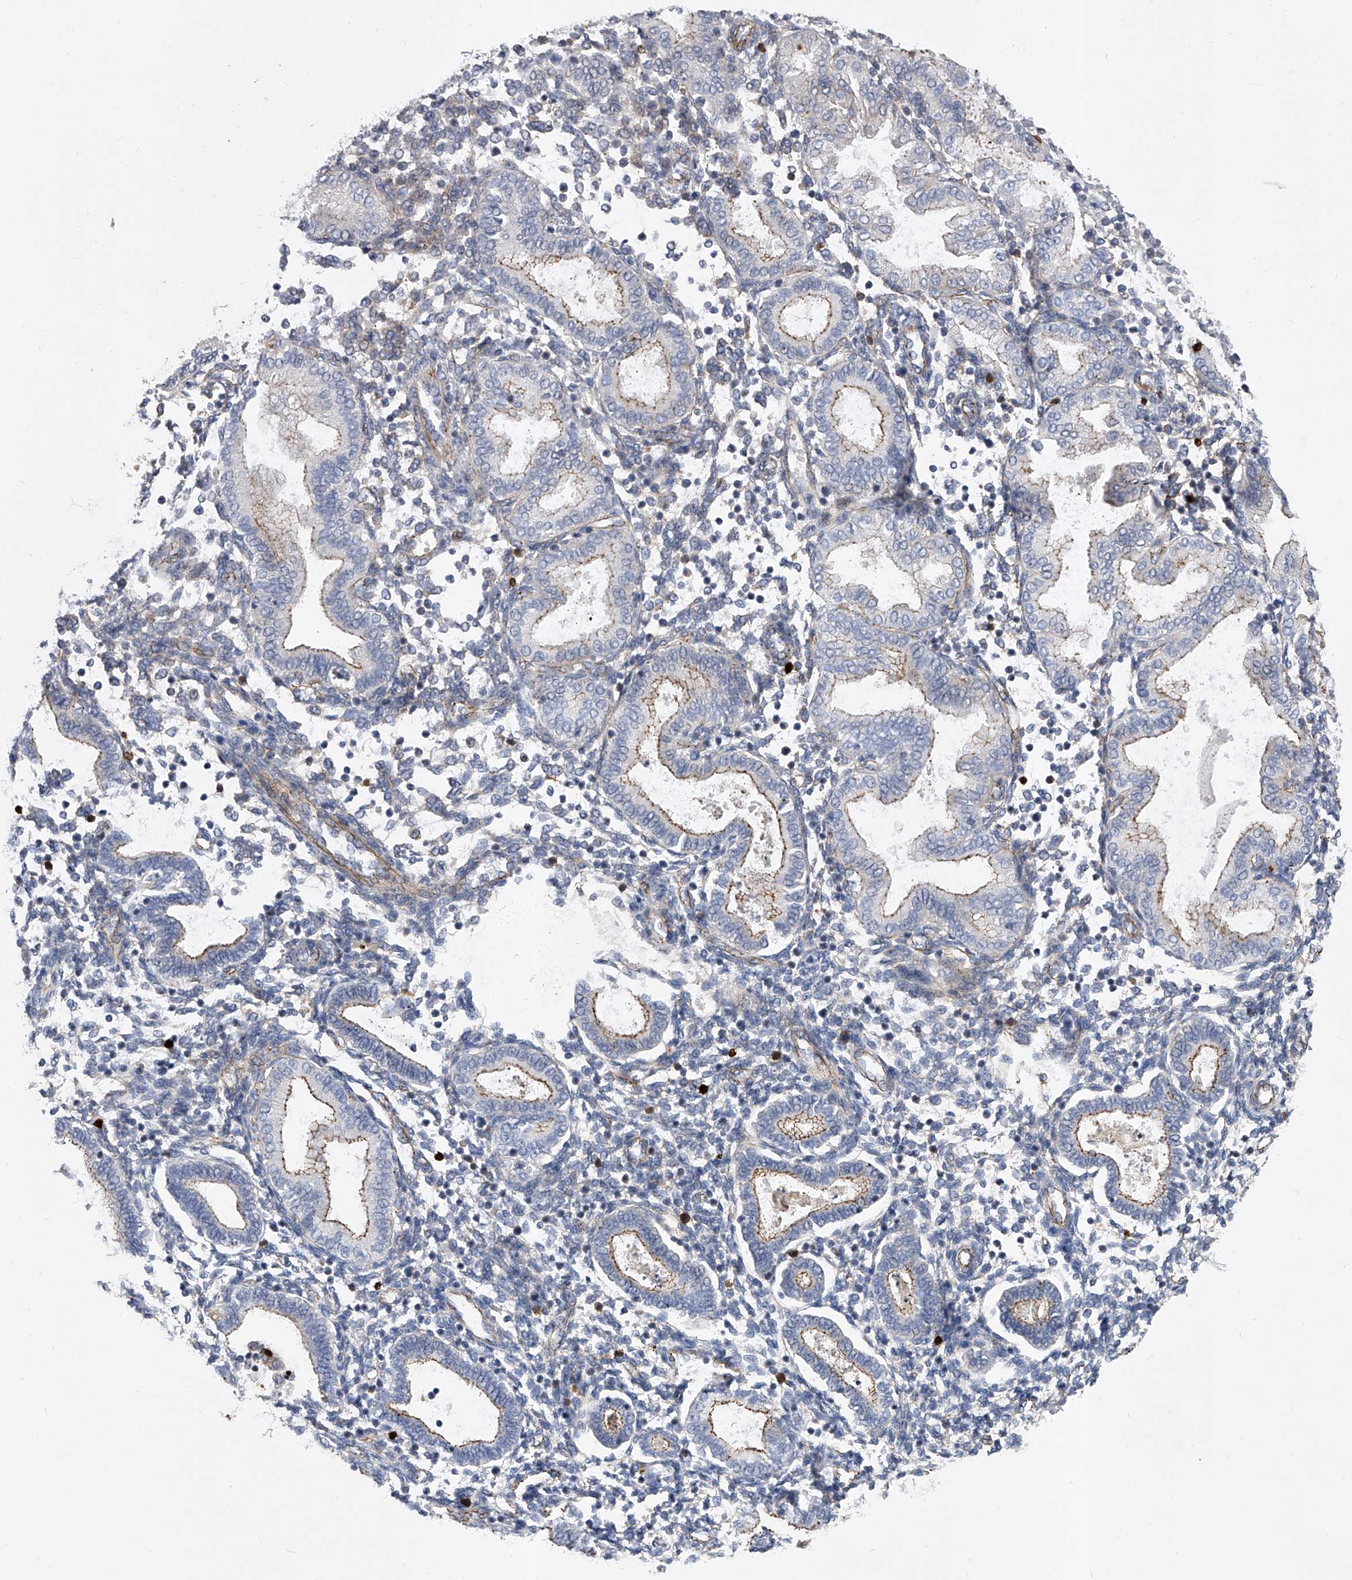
{"staining": {"intensity": "negative", "quantity": "none", "location": "none"}, "tissue": "endometrium", "cell_type": "Cells in endometrial stroma", "image_type": "normal", "snomed": [{"axis": "morphology", "description": "Normal tissue, NOS"}, {"axis": "topography", "description": "Endometrium"}], "caption": "The image exhibits no significant staining in cells in endometrial stroma of endometrium.", "gene": "ENSG00000250424", "patient": {"sex": "female", "age": 53}}